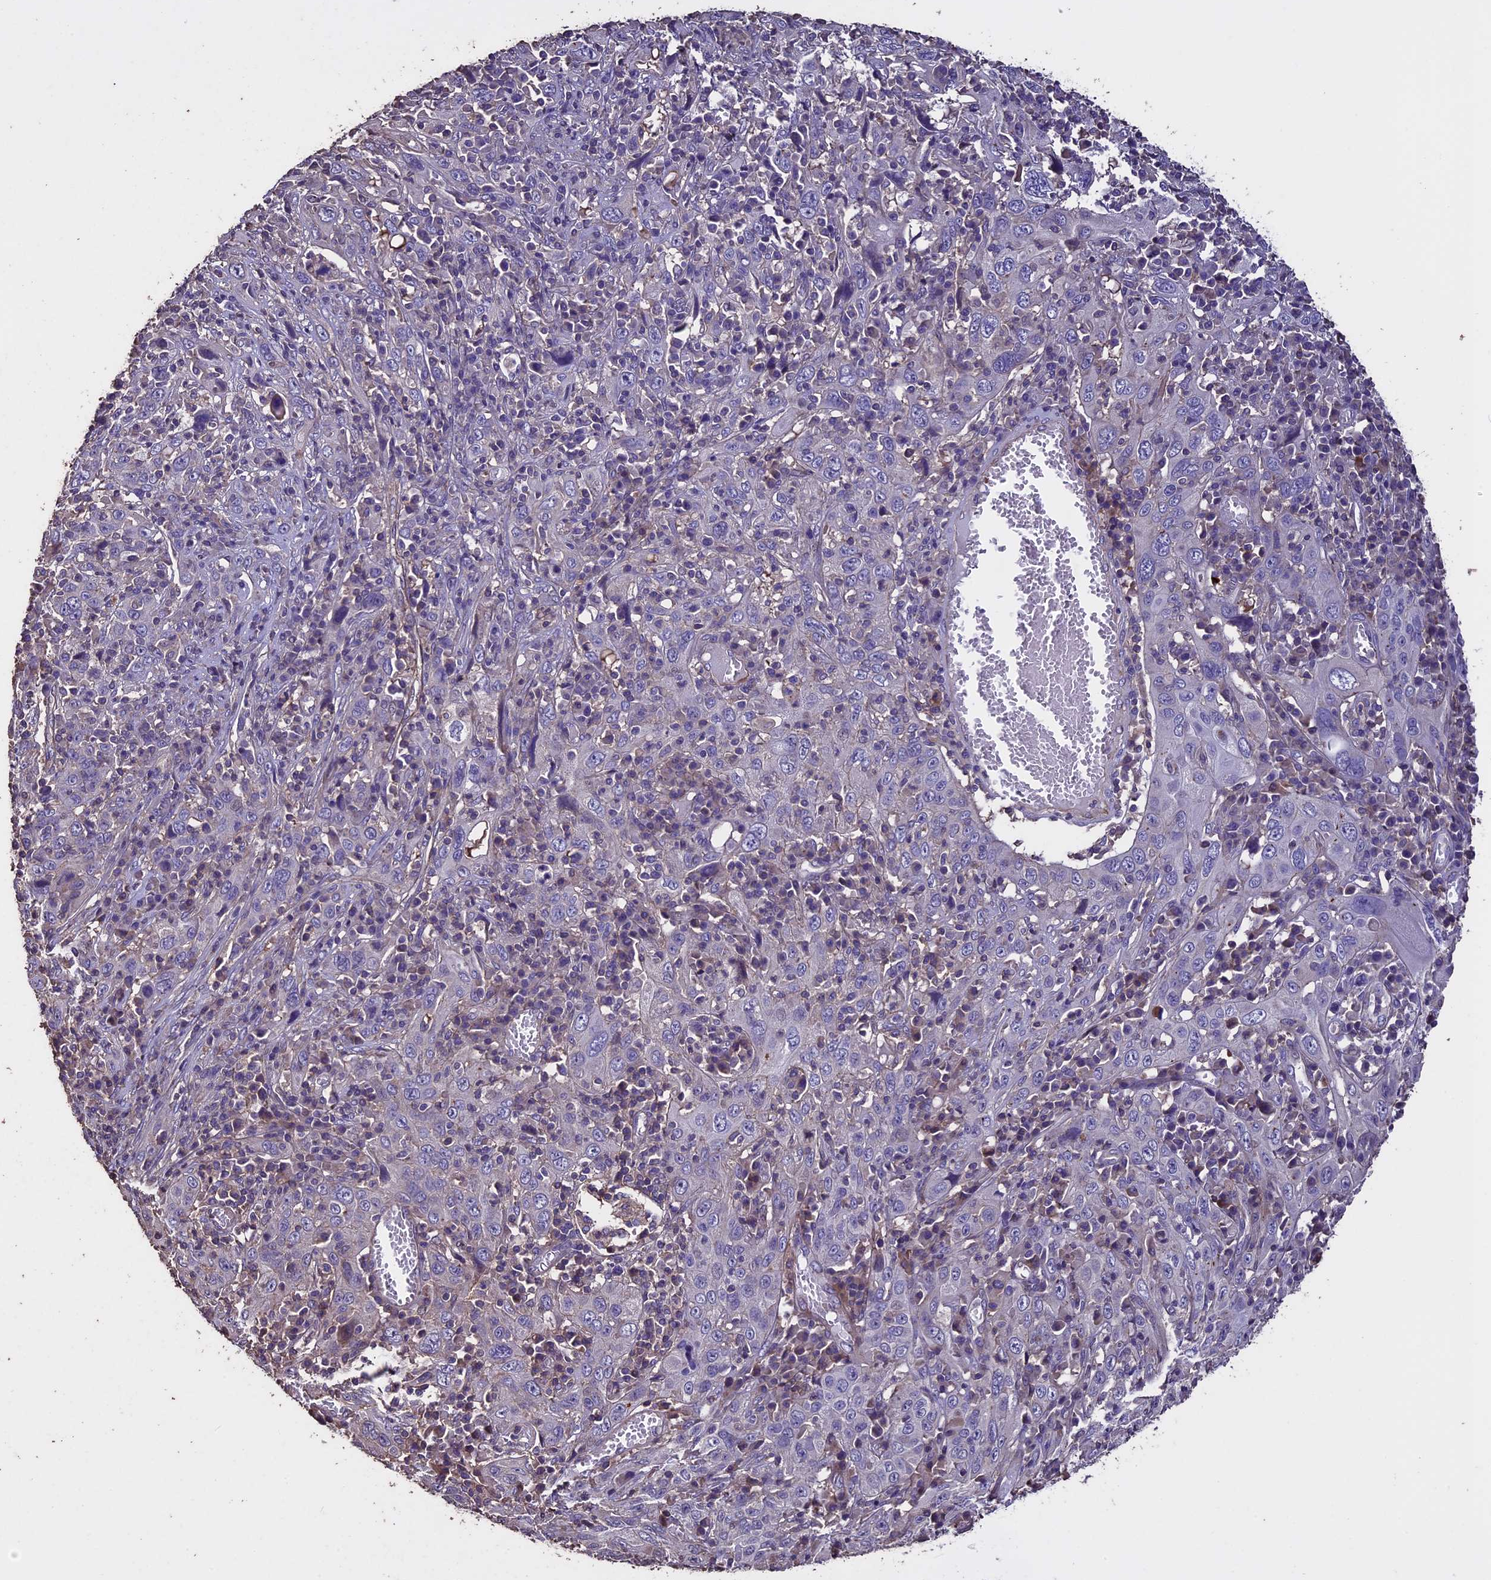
{"staining": {"intensity": "negative", "quantity": "none", "location": "none"}, "tissue": "cervical cancer", "cell_type": "Tumor cells", "image_type": "cancer", "snomed": [{"axis": "morphology", "description": "Squamous cell carcinoma, NOS"}, {"axis": "topography", "description": "Cervix"}], "caption": "Immunohistochemical staining of cervical squamous cell carcinoma shows no significant staining in tumor cells.", "gene": "USB1", "patient": {"sex": "female", "age": 46}}